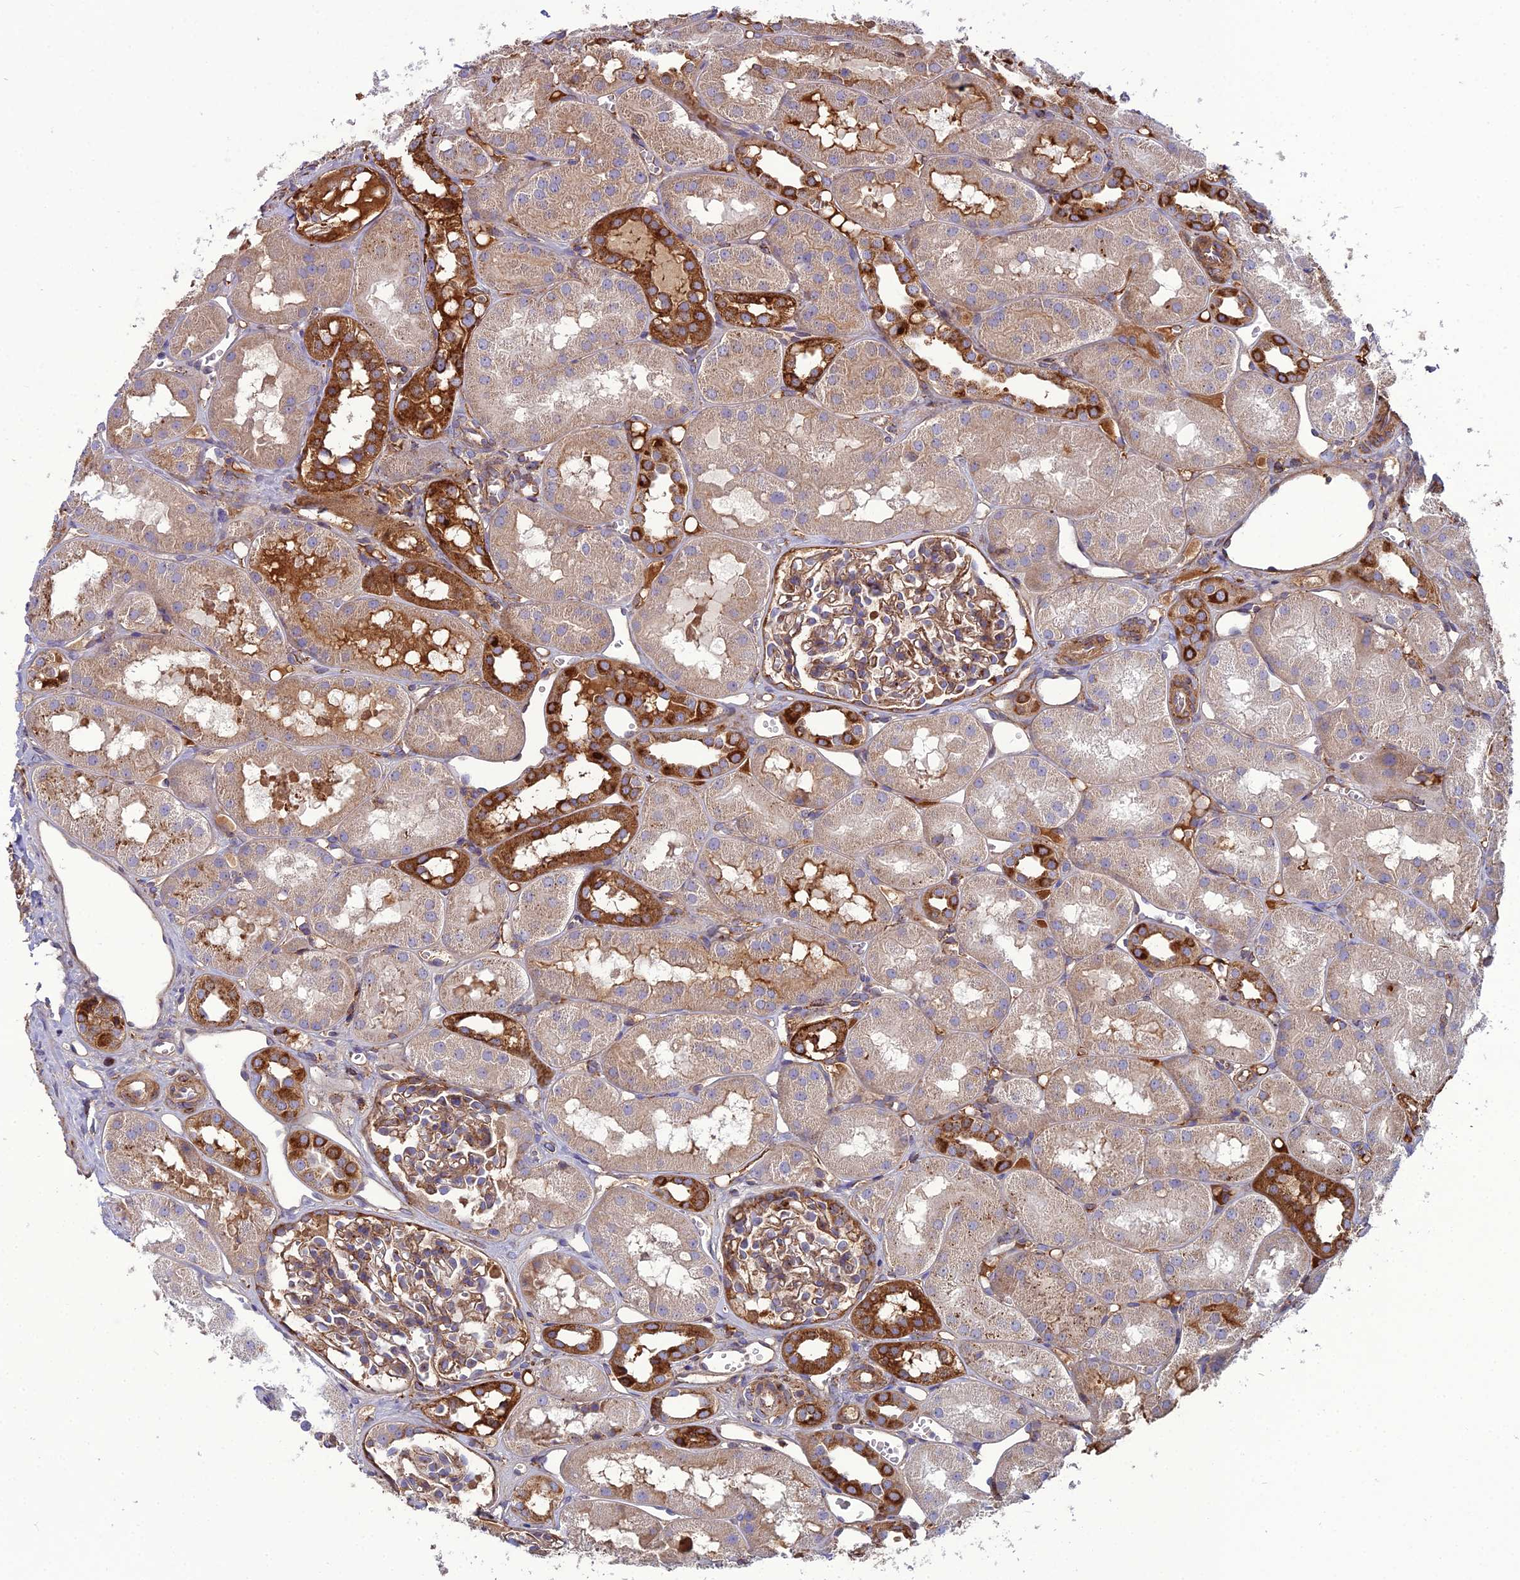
{"staining": {"intensity": "moderate", "quantity": "25%-75%", "location": "cytoplasmic/membranous"}, "tissue": "kidney", "cell_type": "Cells in glomeruli", "image_type": "normal", "snomed": [{"axis": "morphology", "description": "Normal tissue, NOS"}, {"axis": "topography", "description": "Kidney"}], "caption": "Protein positivity by immunohistochemistry (IHC) displays moderate cytoplasmic/membranous expression in approximately 25%-75% of cells in glomeruli in benign kidney. (IHC, brightfield microscopy, high magnification).", "gene": "LNPEP", "patient": {"sex": "male", "age": 16}}